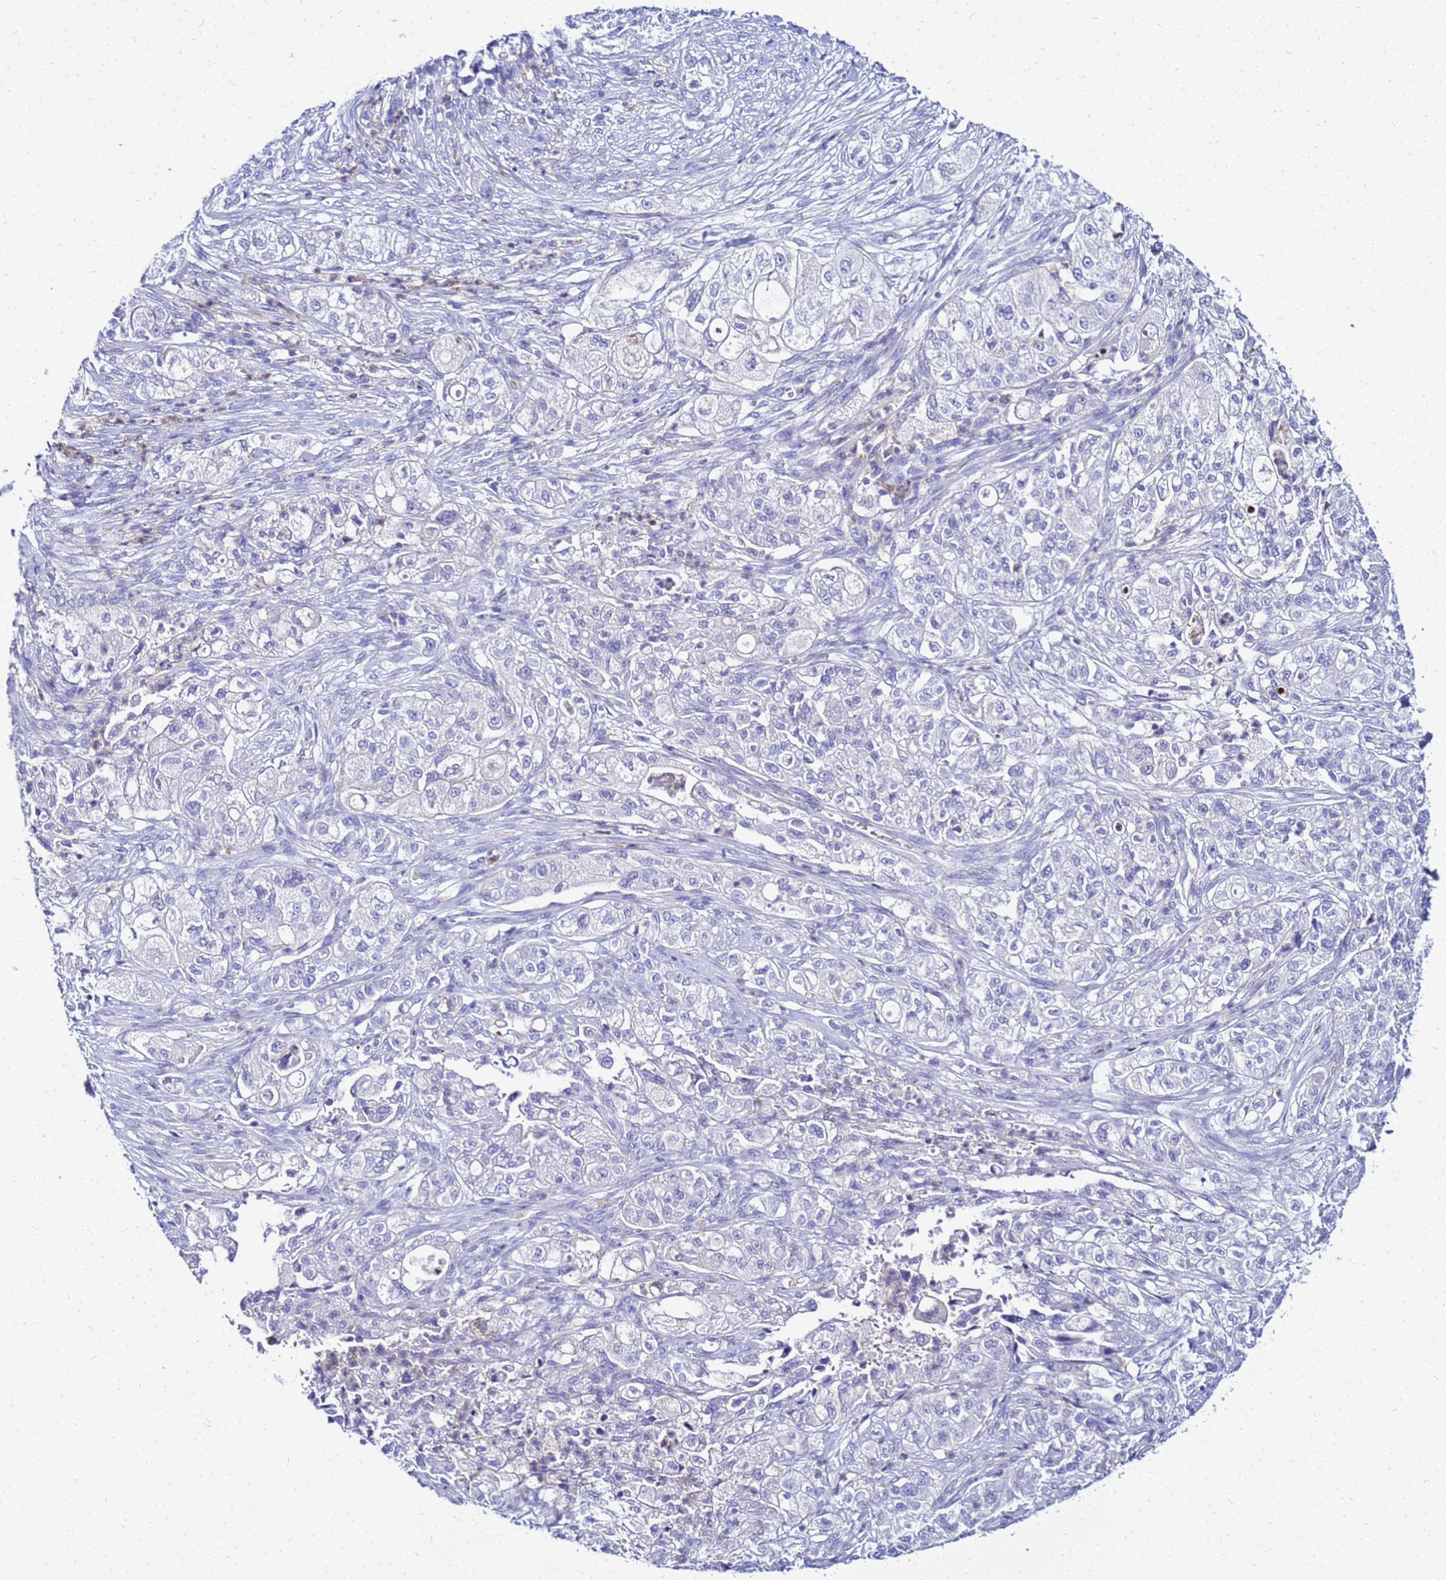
{"staining": {"intensity": "negative", "quantity": "none", "location": "none"}, "tissue": "pancreatic cancer", "cell_type": "Tumor cells", "image_type": "cancer", "snomed": [{"axis": "morphology", "description": "Adenocarcinoma, NOS"}, {"axis": "topography", "description": "Pancreas"}], "caption": "This is an immunohistochemistry histopathology image of pancreatic cancer. There is no expression in tumor cells.", "gene": "CSTA", "patient": {"sex": "female", "age": 78}}